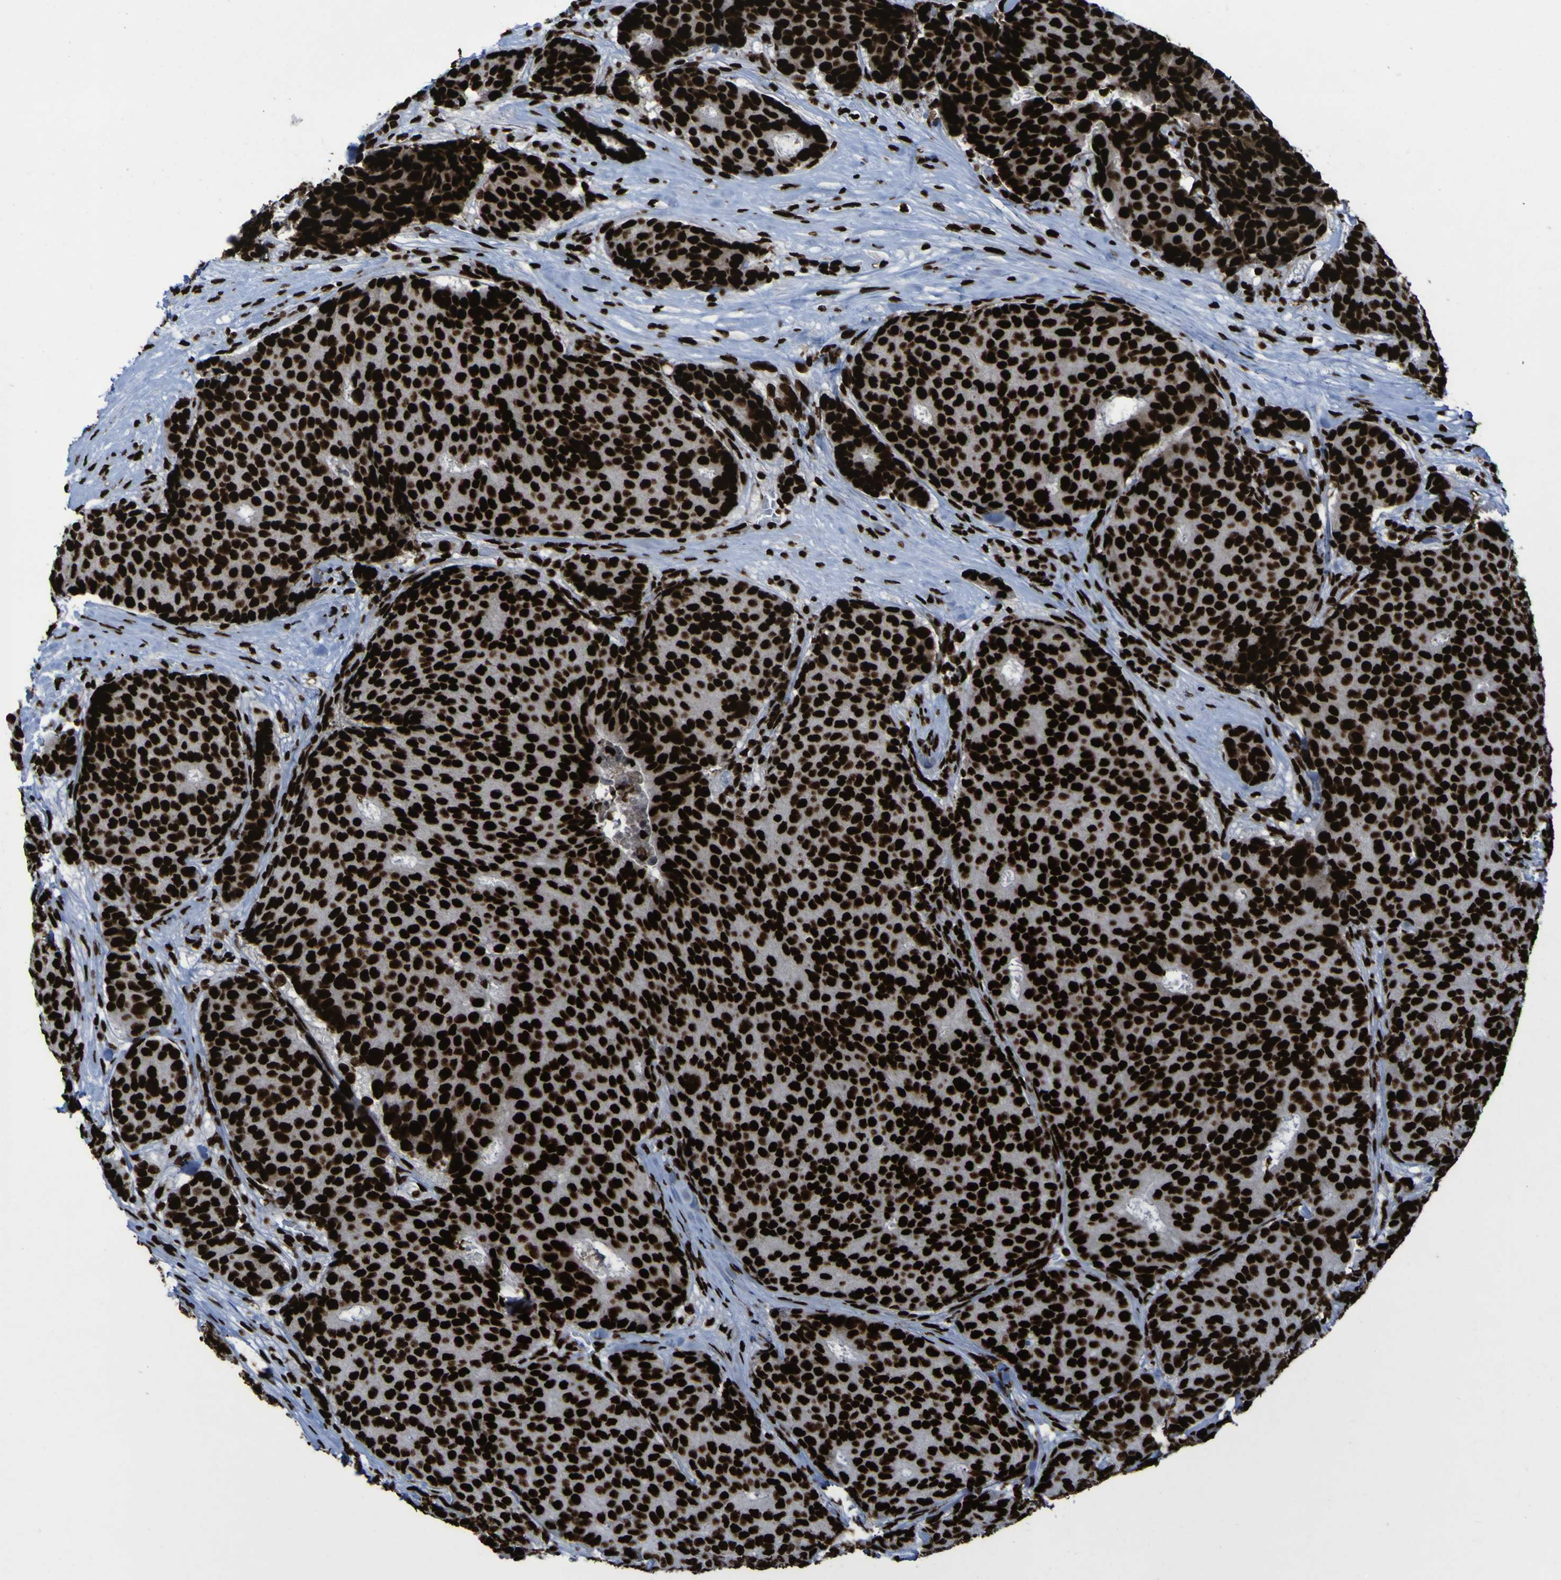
{"staining": {"intensity": "strong", "quantity": ">75%", "location": "nuclear"}, "tissue": "breast cancer", "cell_type": "Tumor cells", "image_type": "cancer", "snomed": [{"axis": "morphology", "description": "Duct carcinoma"}, {"axis": "topography", "description": "Breast"}], "caption": "This image reveals immunohistochemistry staining of human breast cancer (infiltrating ductal carcinoma), with high strong nuclear expression in about >75% of tumor cells.", "gene": "NPM1", "patient": {"sex": "female", "age": 75}}